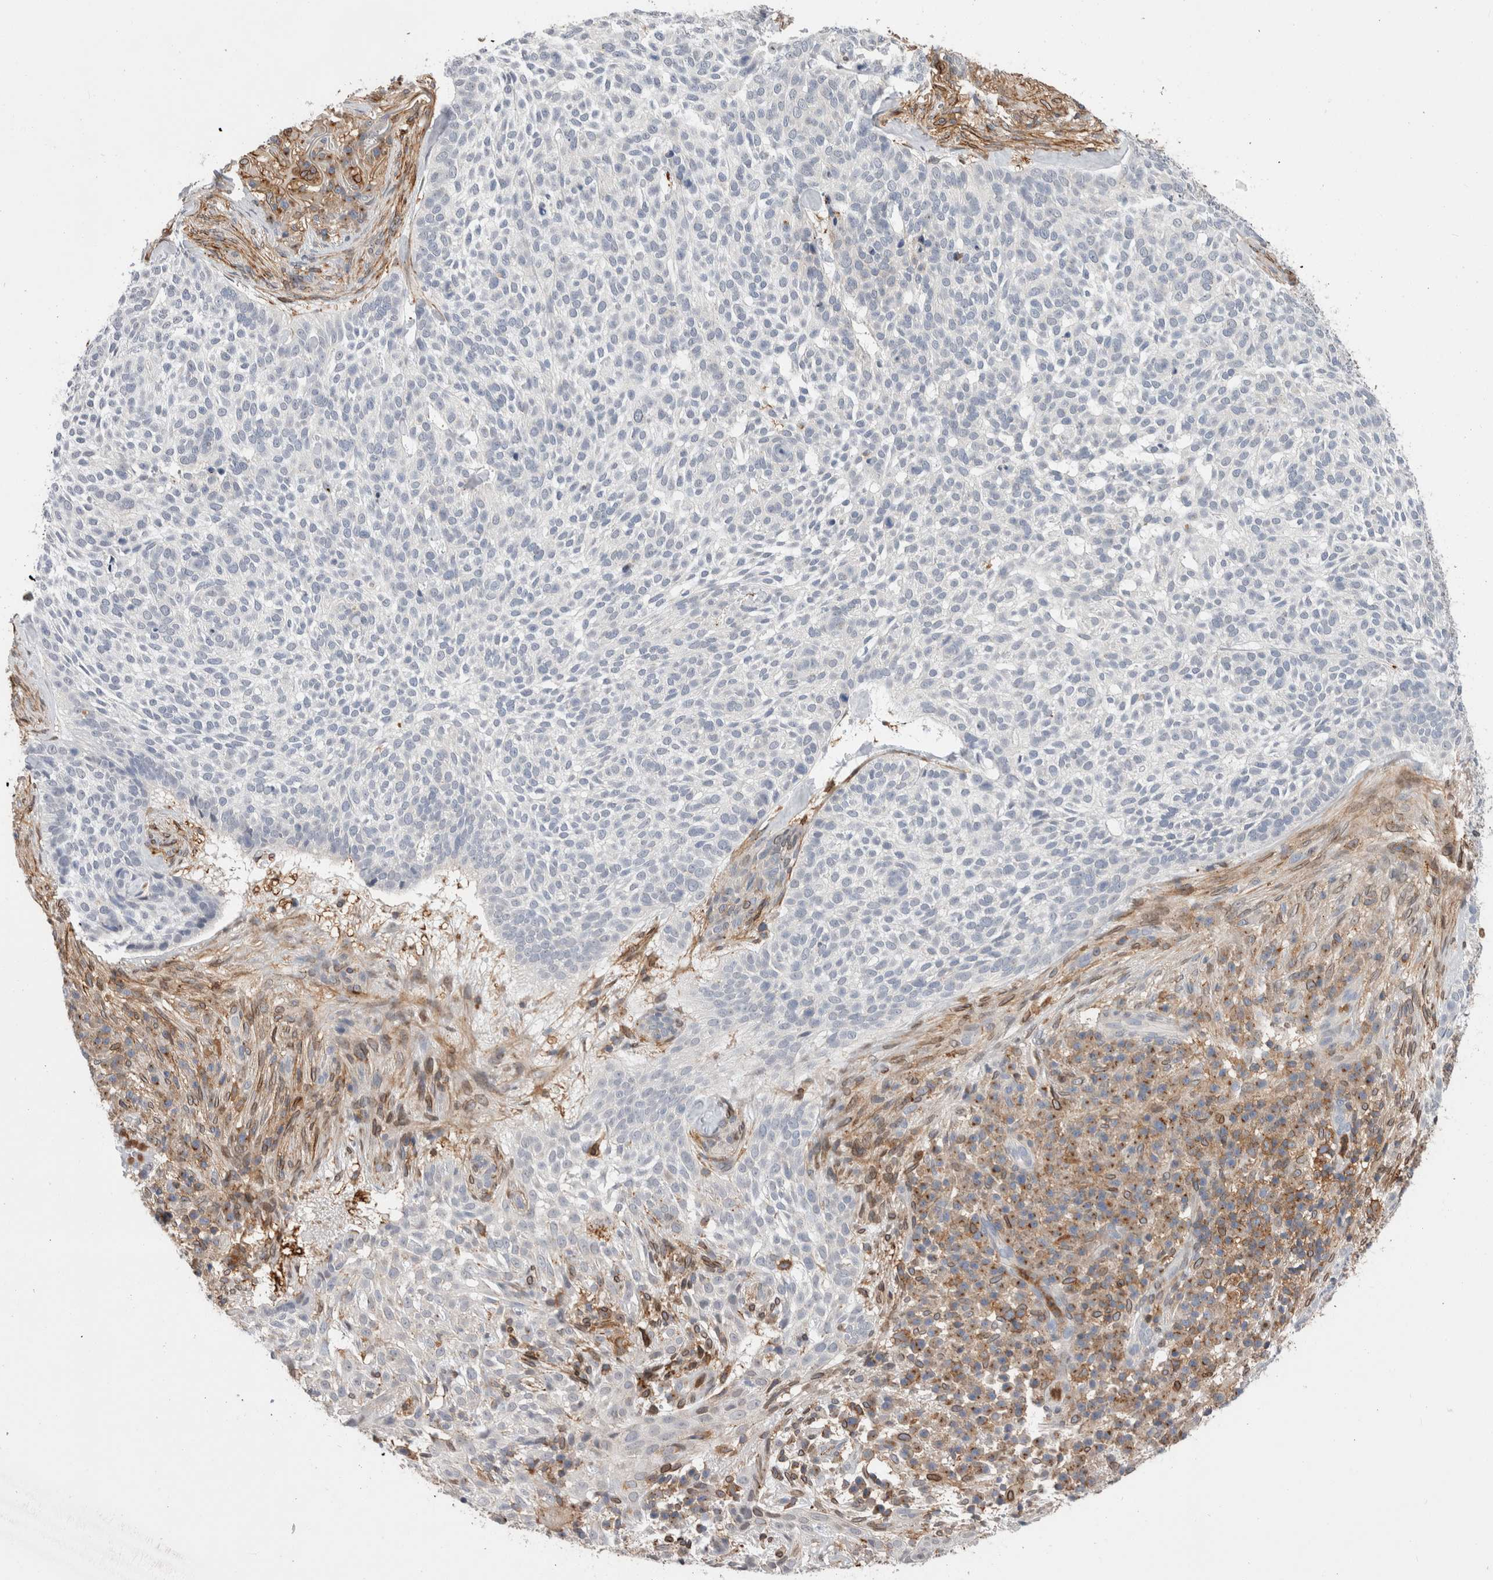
{"staining": {"intensity": "negative", "quantity": "none", "location": "none"}, "tissue": "skin cancer", "cell_type": "Tumor cells", "image_type": "cancer", "snomed": [{"axis": "morphology", "description": "Basal cell carcinoma"}, {"axis": "topography", "description": "Skin"}], "caption": "Immunohistochemical staining of human skin basal cell carcinoma exhibits no significant positivity in tumor cells. Nuclei are stained in blue.", "gene": "CCDC88B", "patient": {"sex": "female", "age": 64}}